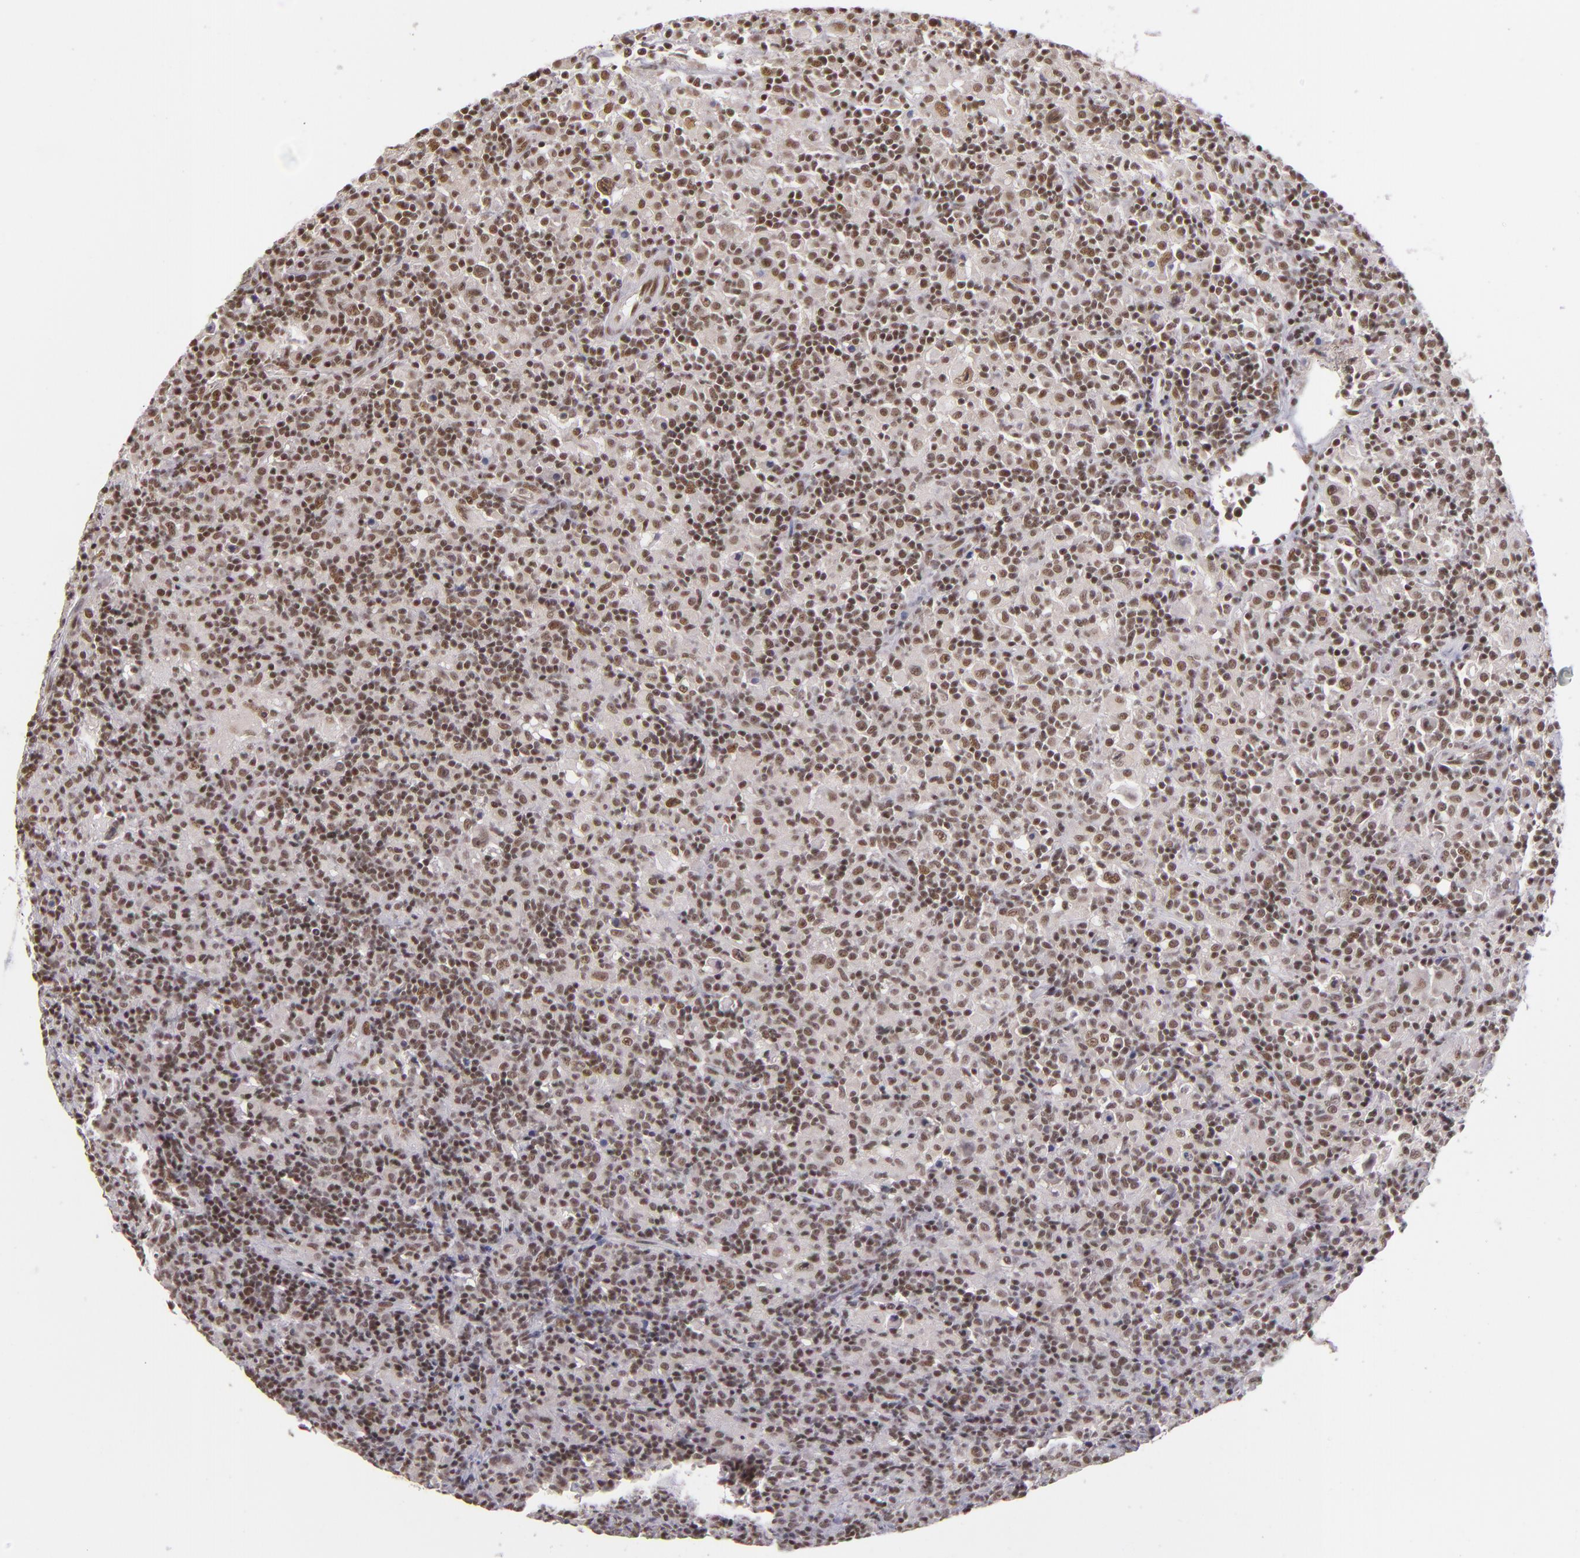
{"staining": {"intensity": "moderate", "quantity": ">75%", "location": "nuclear"}, "tissue": "lymphoma", "cell_type": "Tumor cells", "image_type": "cancer", "snomed": [{"axis": "morphology", "description": "Hodgkin's disease, NOS"}, {"axis": "topography", "description": "Lymph node"}], "caption": "This micrograph exhibits lymphoma stained with IHC to label a protein in brown. The nuclear of tumor cells show moderate positivity for the protein. Nuclei are counter-stained blue.", "gene": "ZNF148", "patient": {"sex": "male", "age": 46}}